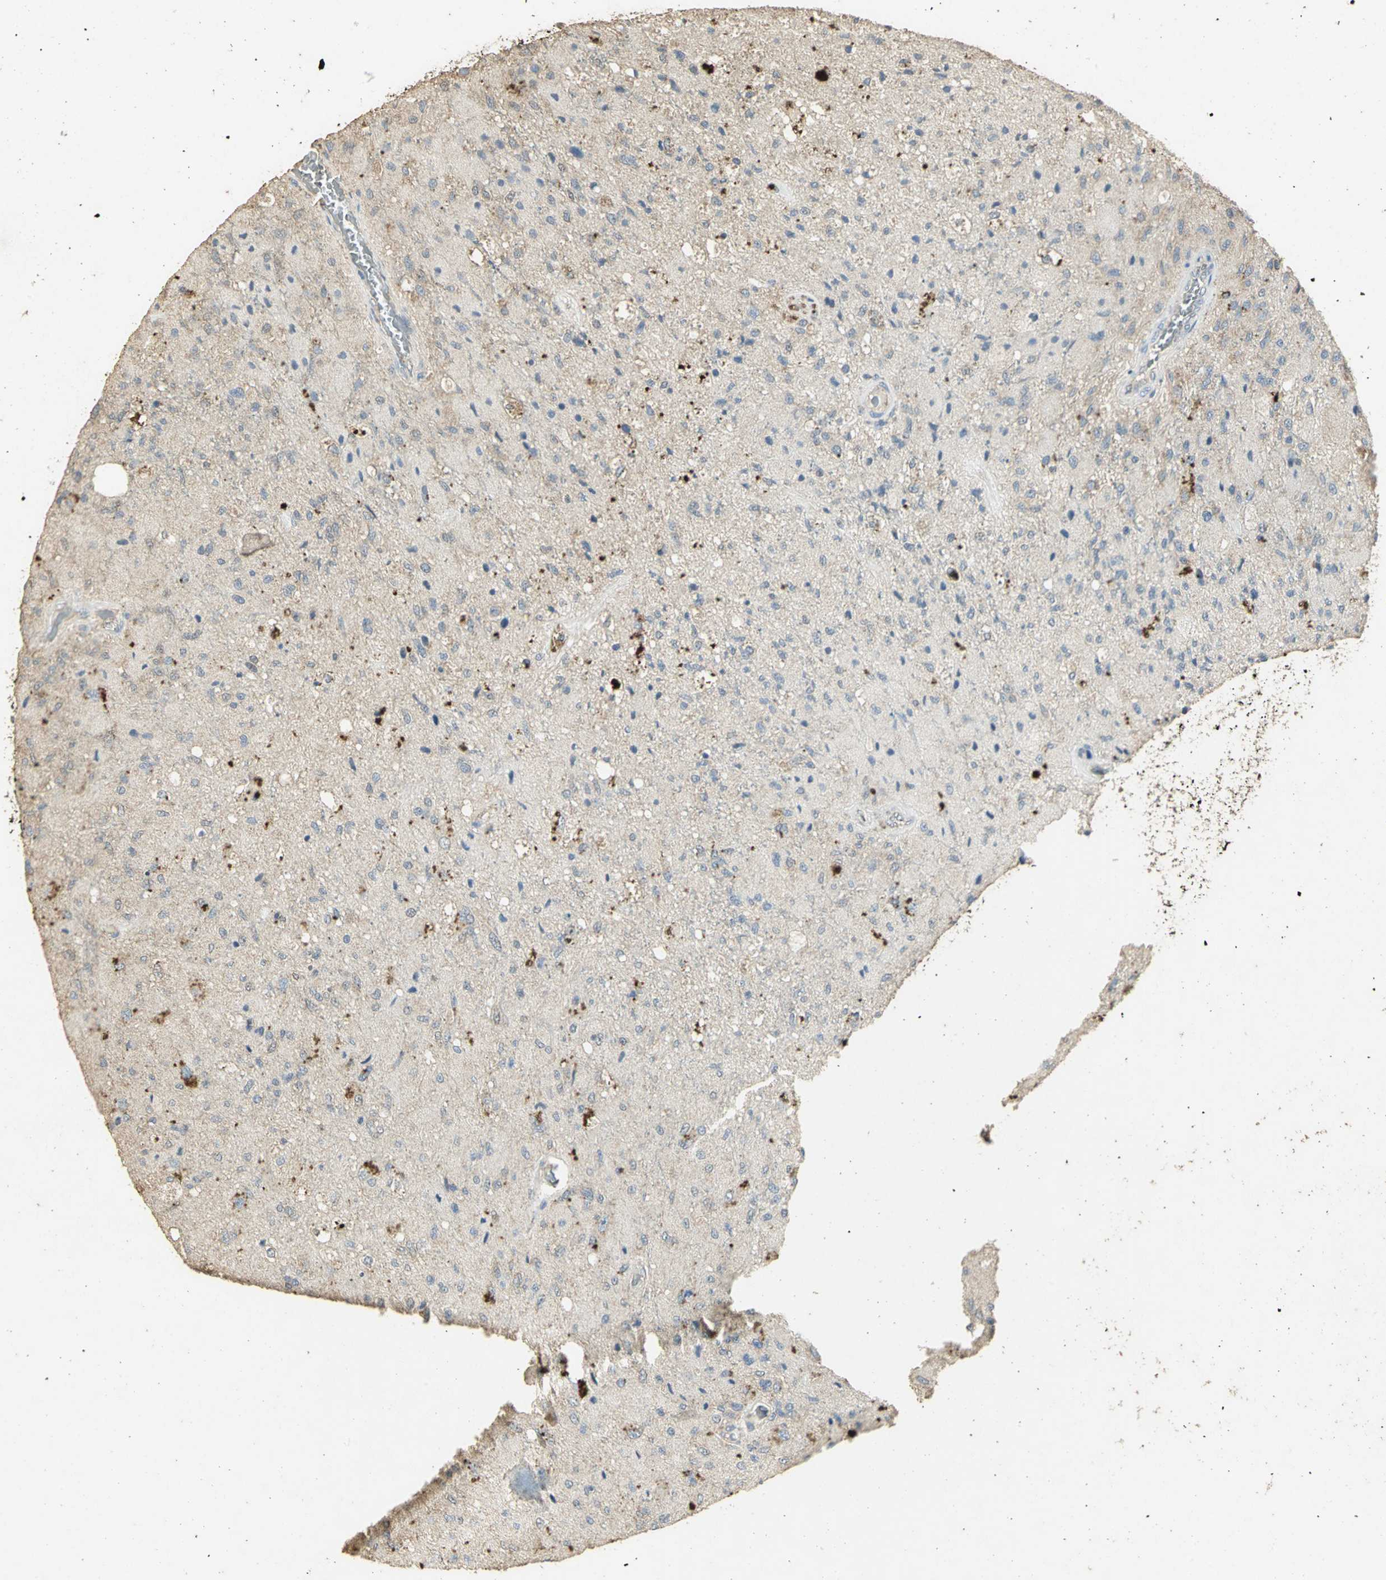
{"staining": {"intensity": "moderate", "quantity": "<25%", "location": "cytoplasmic/membranous"}, "tissue": "glioma", "cell_type": "Tumor cells", "image_type": "cancer", "snomed": [{"axis": "morphology", "description": "Normal tissue, NOS"}, {"axis": "morphology", "description": "Glioma, malignant, High grade"}, {"axis": "topography", "description": "Cerebral cortex"}], "caption": "High-grade glioma (malignant) stained for a protein displays moderate cytoplasmic/membranous positivity in tumor cells. Nuclei are stained in blue.", "gene": "ASB9", "patient": {"sex": "male", "age": 77}}